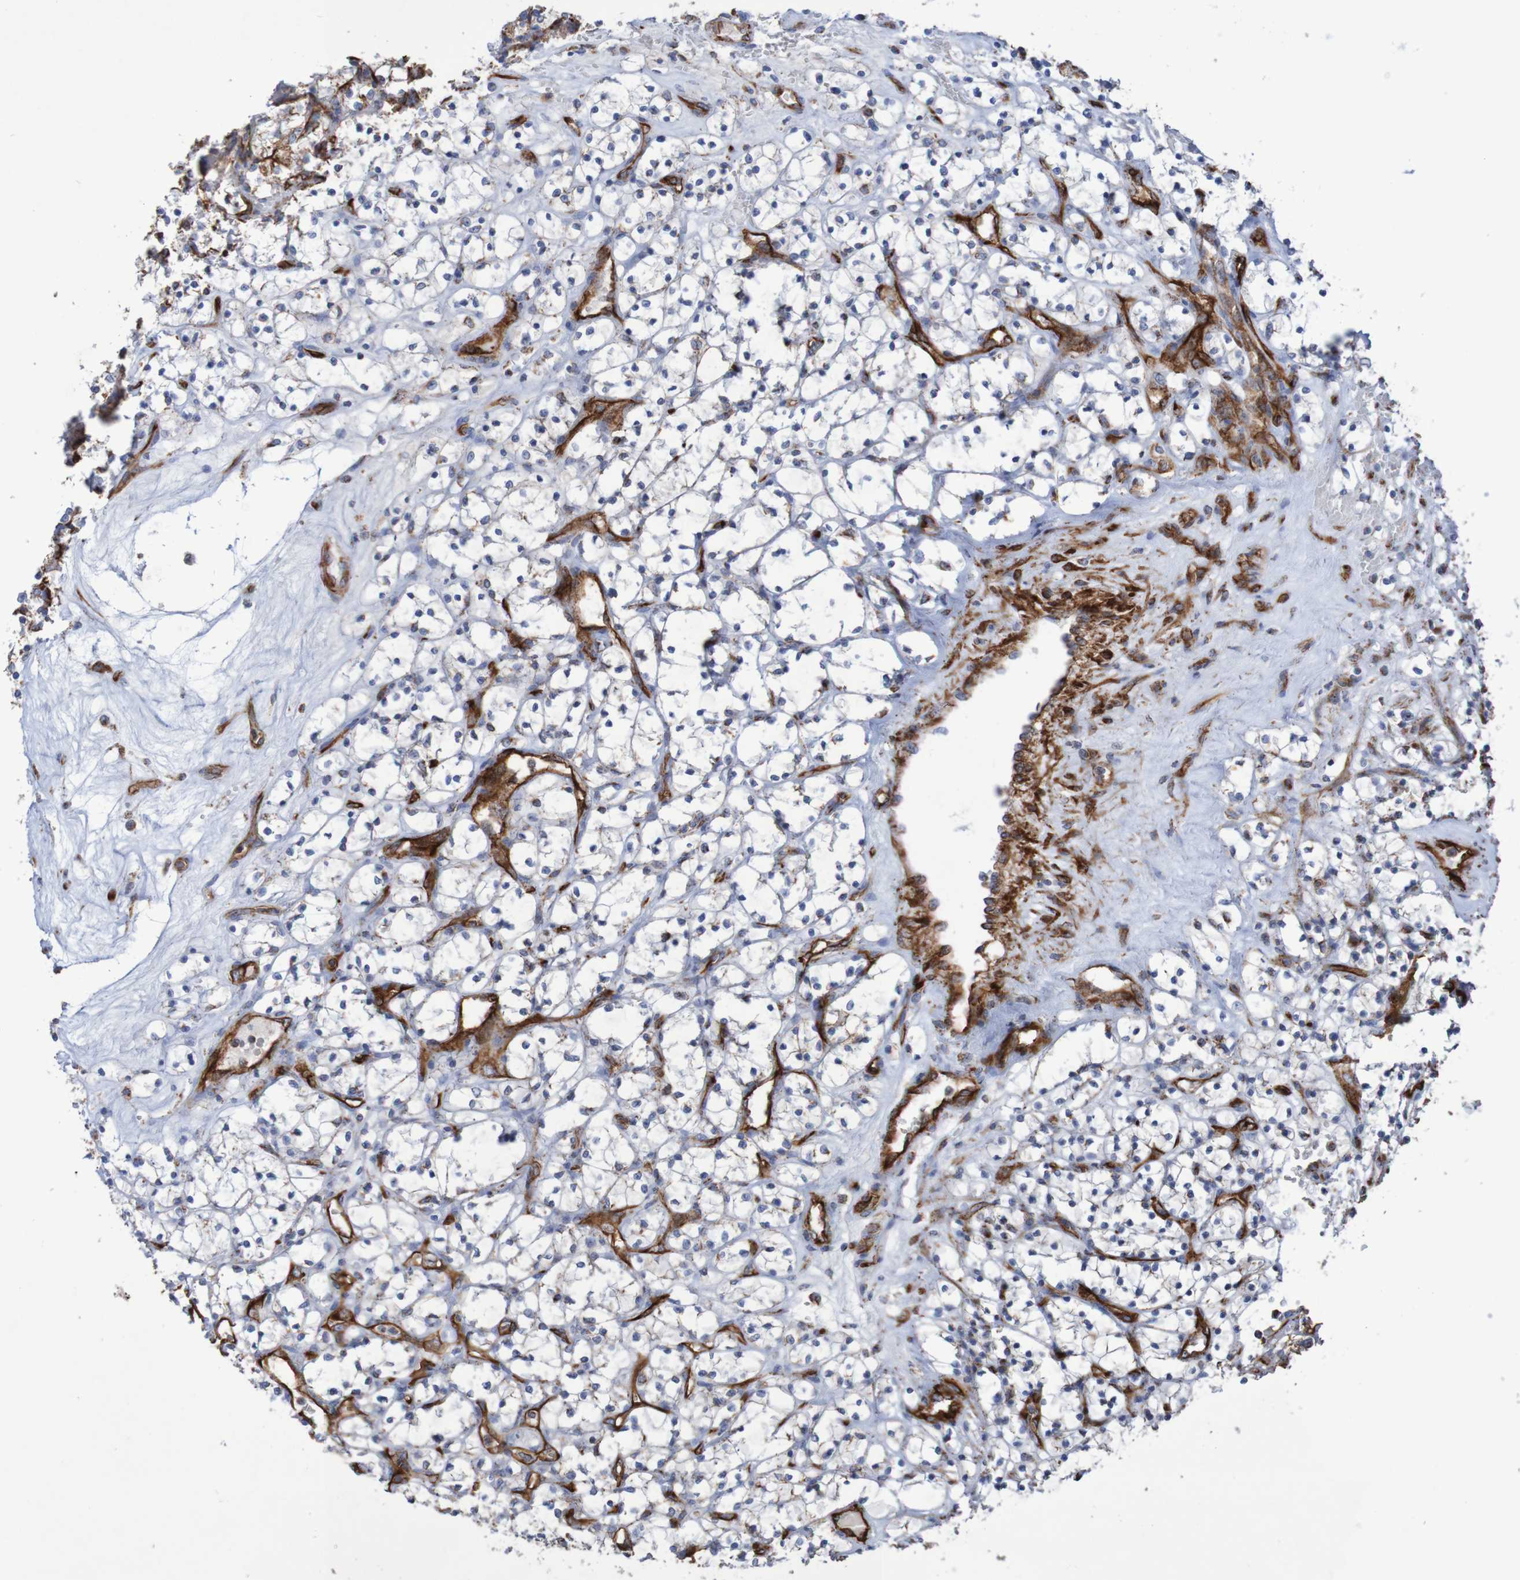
{"staining": {"intensity": "negative", "quantity": "none", "location": "none"}, "tissue": "renal cancer", "cell_type": "Tumor cells", "image_type": "cancer", "snomed": [{"axis": "morphology", "description": "Adenocarcinoma, NOS"}, {"axis": "topography", "description": "Kidney"}], "caption": "An immunohistochemistry (IHC) image of renal cancer is shown. There is no staining in tumor cells of renal cancer.", "gene": "MMEL1", "patient": {"sex": "female", "age": 69}}